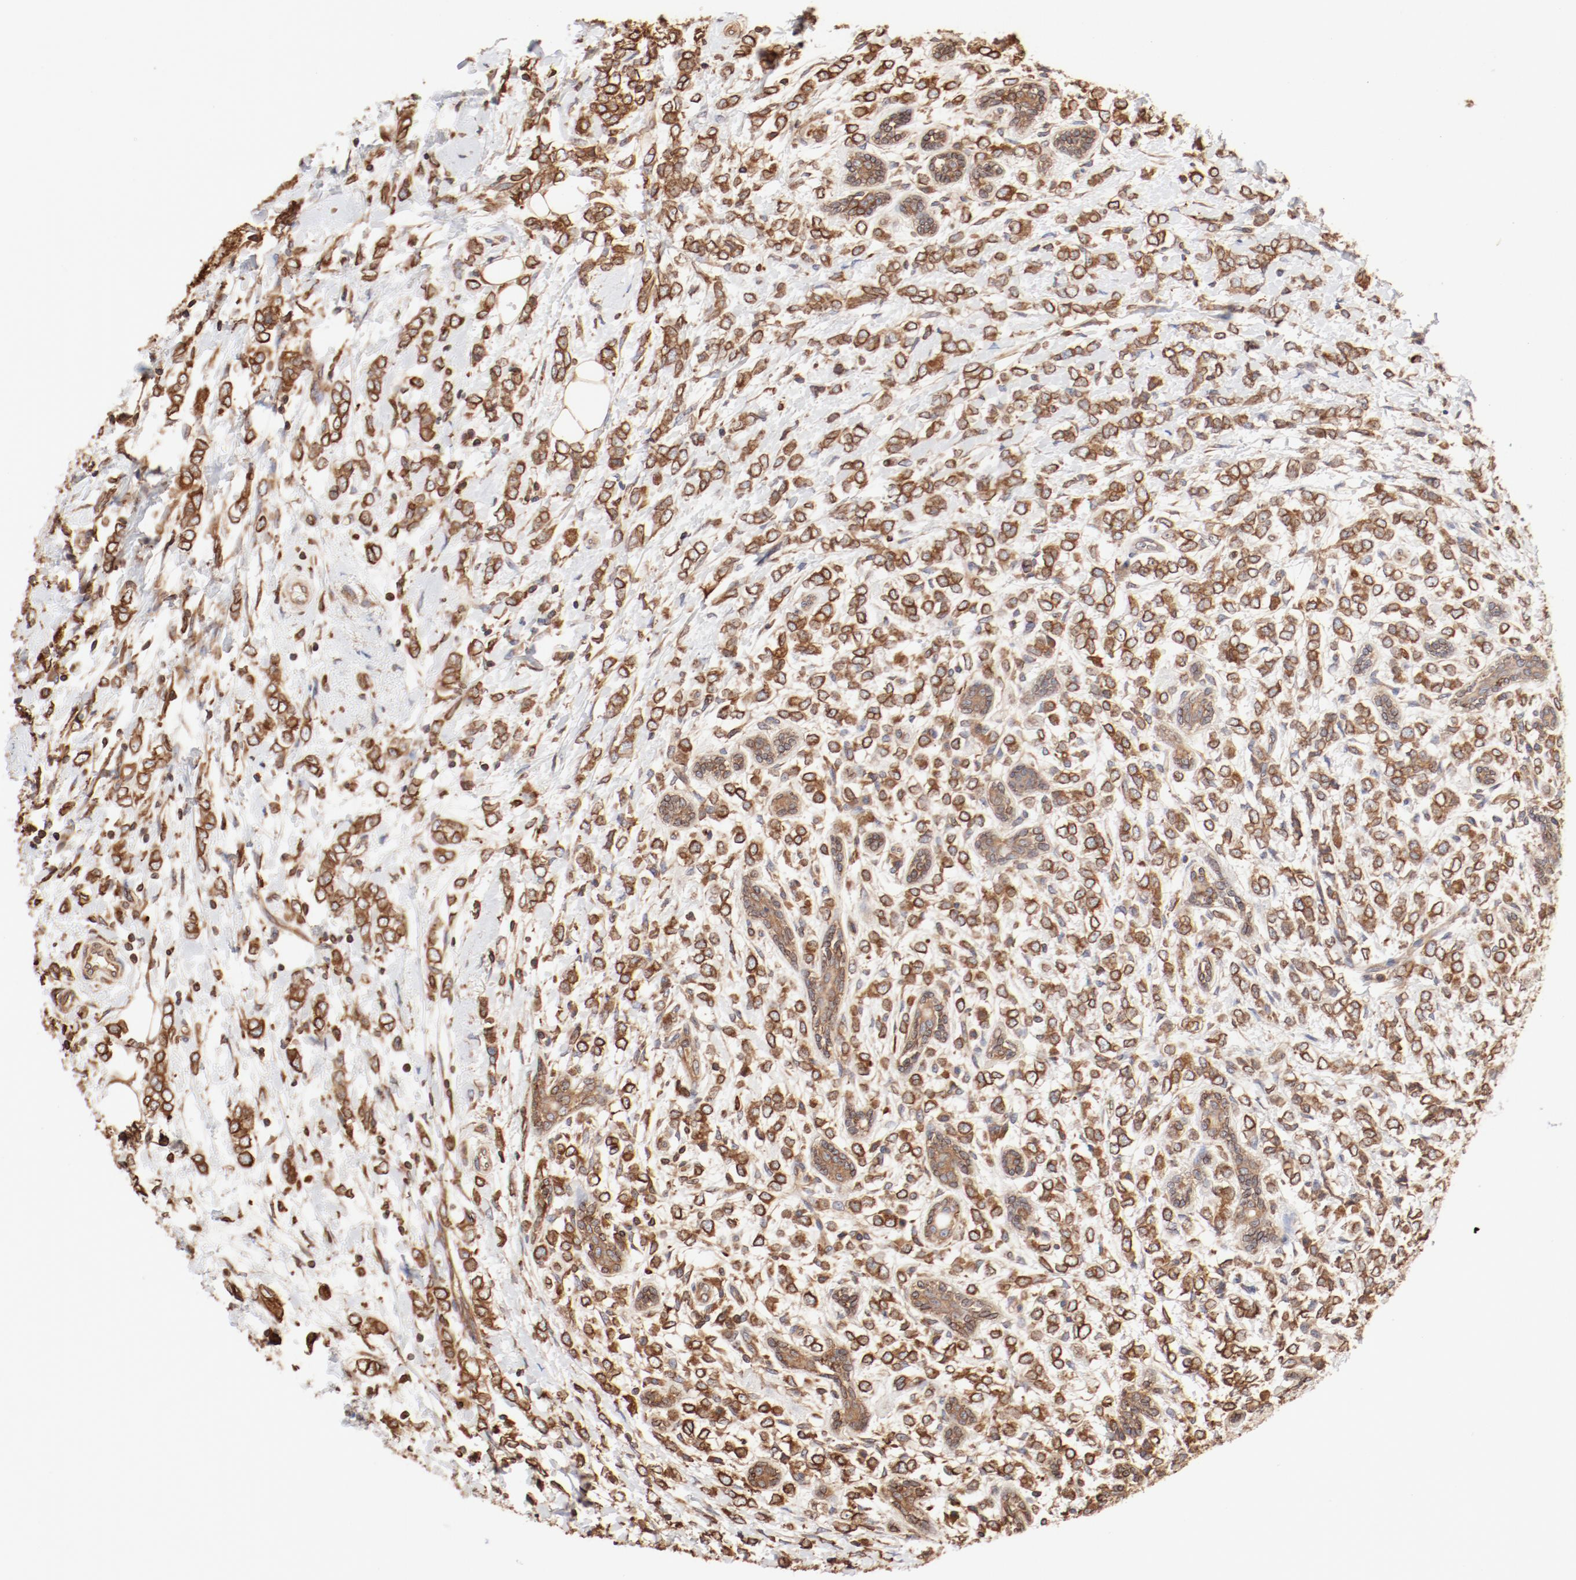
{"staining": {"intensity": "moderate", "quantity": ">75%", "location": "cytoplasmic/membranous"}, "tissue": "breast cancer", "cell_type": "Tumor cells", "image_type": "cancer", "snomed": [{"axis": "morphology", "description": "Normal tissue, NOS"}, {"axis": "morphology", "description": "Lobular carcinoma"}, {"axis": "topography", "description": "Breast"}], "caption": "Approximately >75% of tumor cells in breast cancer reveal moderate cytoplasmic/membranous protein positivity as visualized by brown immunohistochemical staining.", "gene": "BCAP31", "patient": {"sex": "female", "age": 47}}